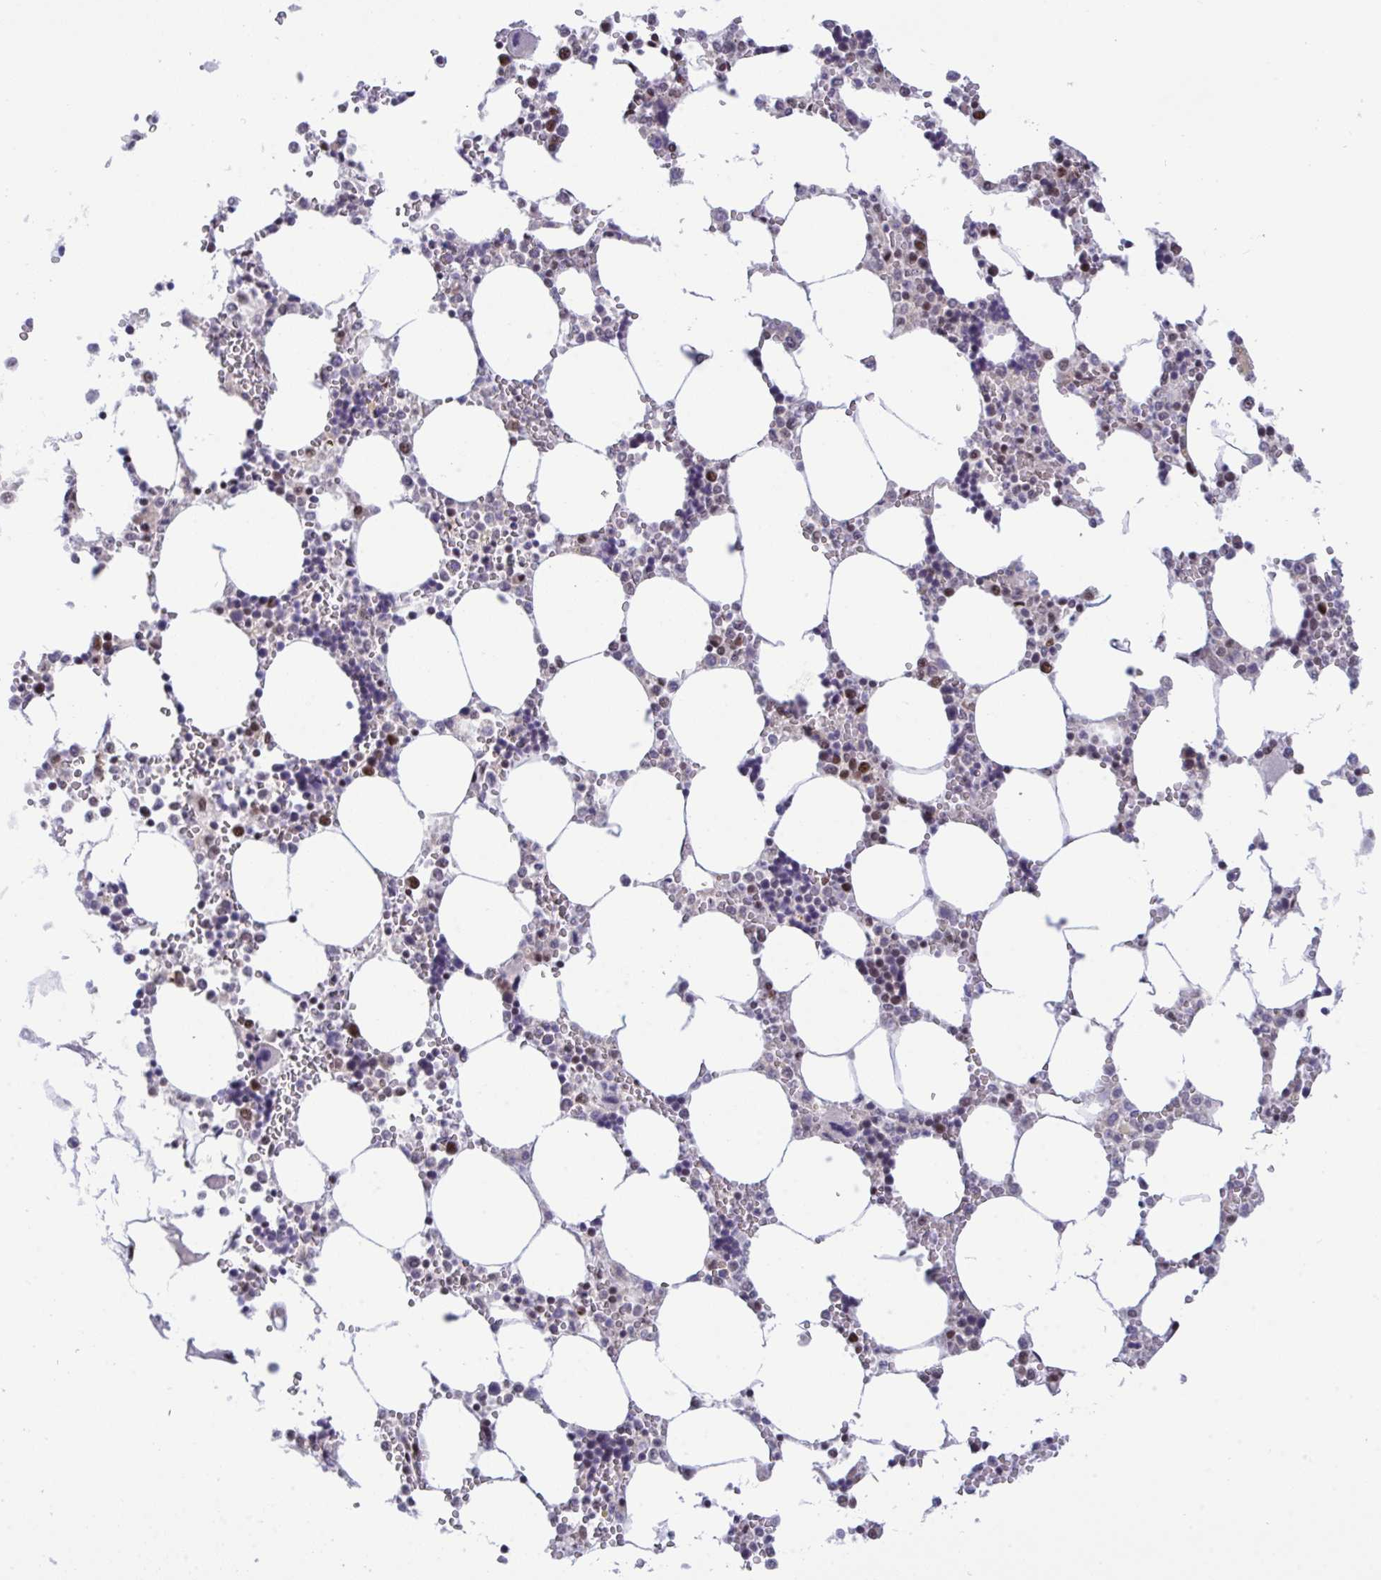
{"staining": {"intensity": "moderate", "quantity": "<25%", "location": "nuclear"}, "tissue": "bone marrow", "cell_type": "Hematopoietic cells", "image_type": "normal", "snomed": [{"axis": "morphology", "description": "Normal tissue, NOS"}, {"axis": "topography", "description": "Bone marrow"}], "caption": "Immunohistochemistry staining of normal bone marrow, which displays low levels of moderate nuclear expression in about <25% of hematopoietic cells indicating moderate nuclear protein staining. The staining was performed using DAB (brown) for protein detection and nuclei were counterstained in hematoxylin (blue).", "gene": "WBP11", "patient": {"sex": "male", "age": 64}}